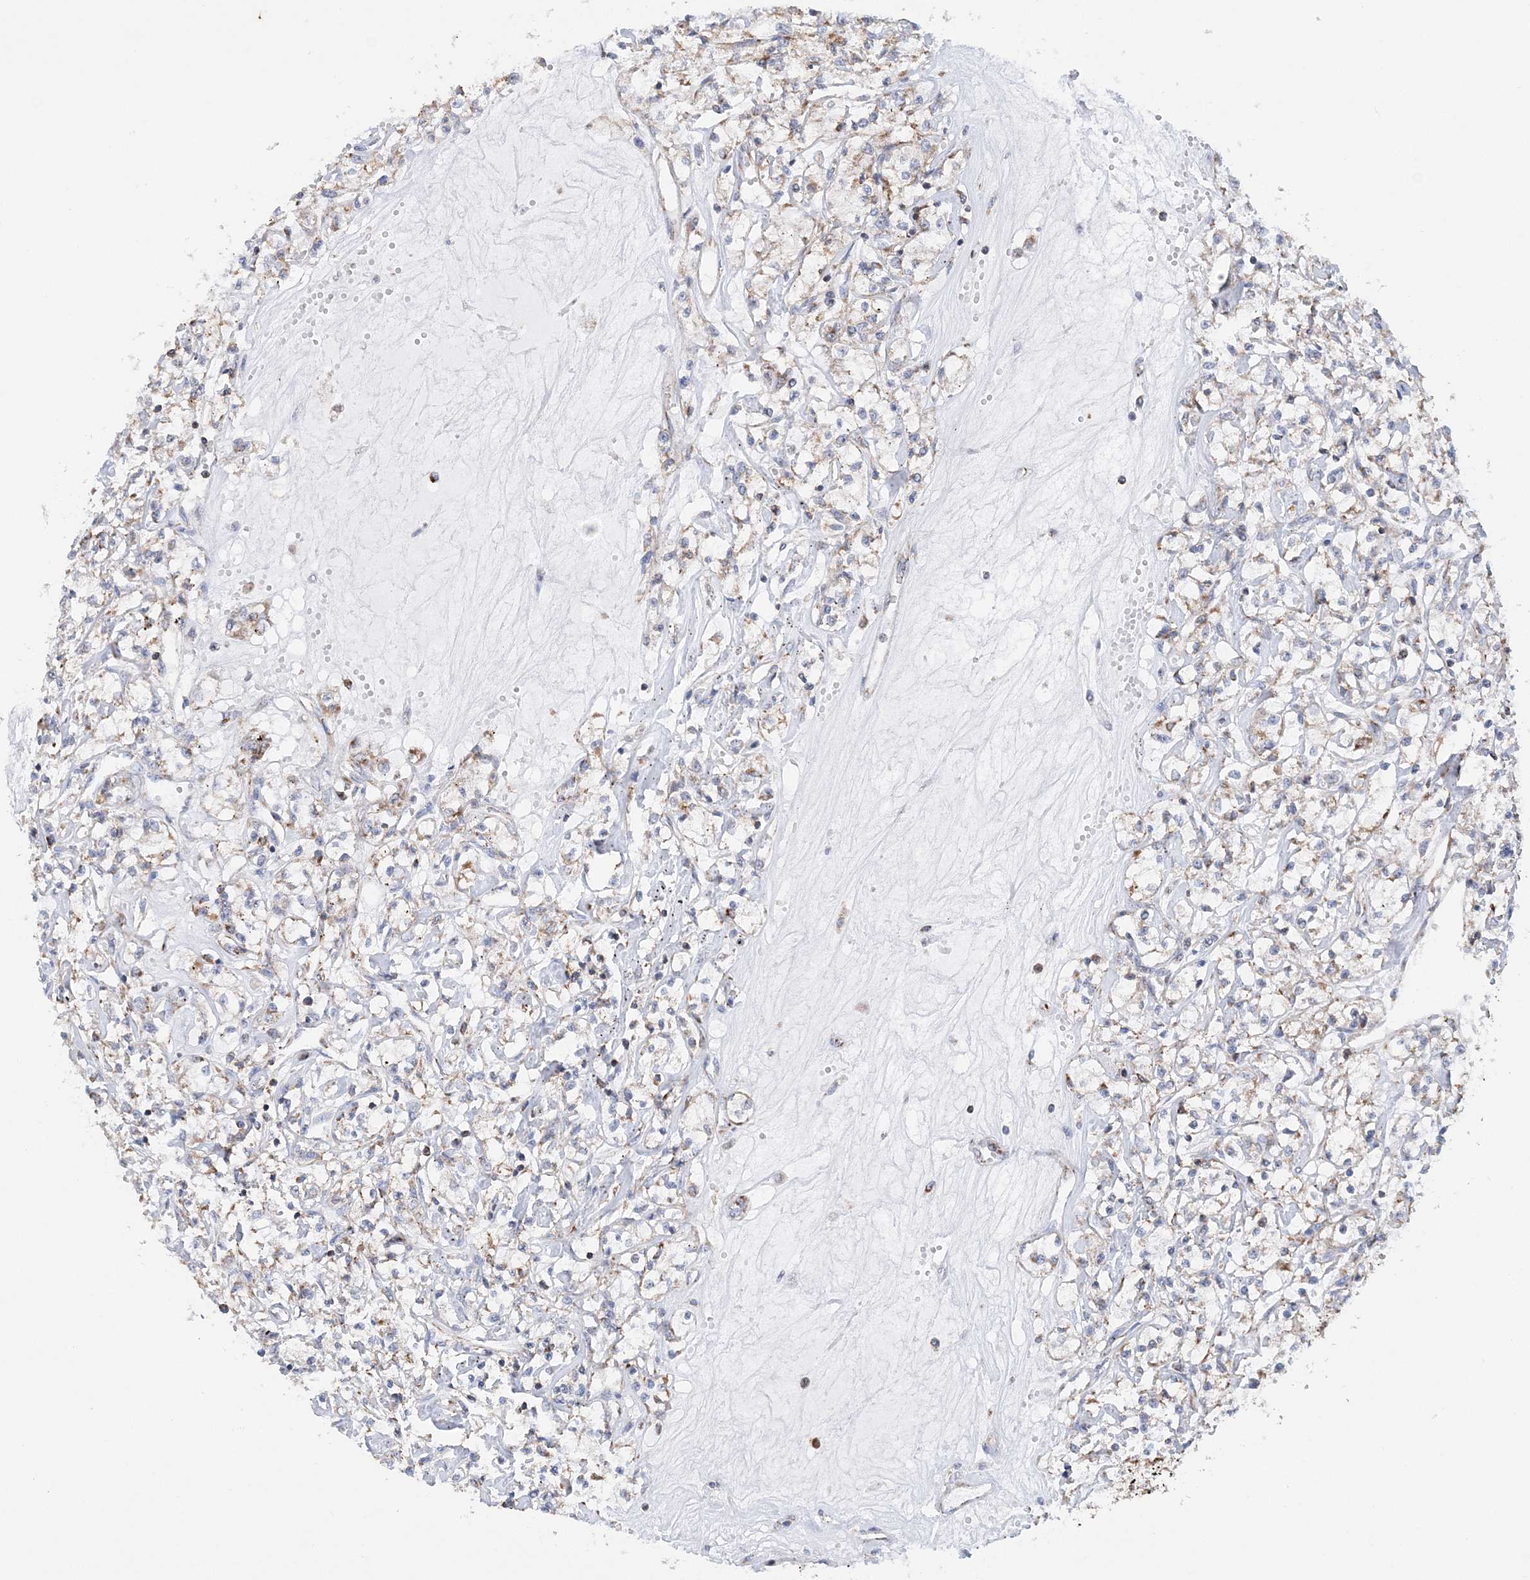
{"staining": {"intensity": "weak", "quantity": ">75%", "location": "cytoplasmic/membranous"}, "tissue": "renal cancer", "cell_type": "Tumor cells", "image_type": "cancer", "snomed": [{"axis": "morphology", "description": "Adenocarcinoma, NOS"}, {"axis": "topography", "description": "Kidney"}], "caption": "Brown immunohistochemical staining in human renal adenocarcinoma shows weak cytoplasmic/membranous staining in about >75% of tumor cells.", "gene": "TTC32", "patient": {"sex": "female", "age": 59}}